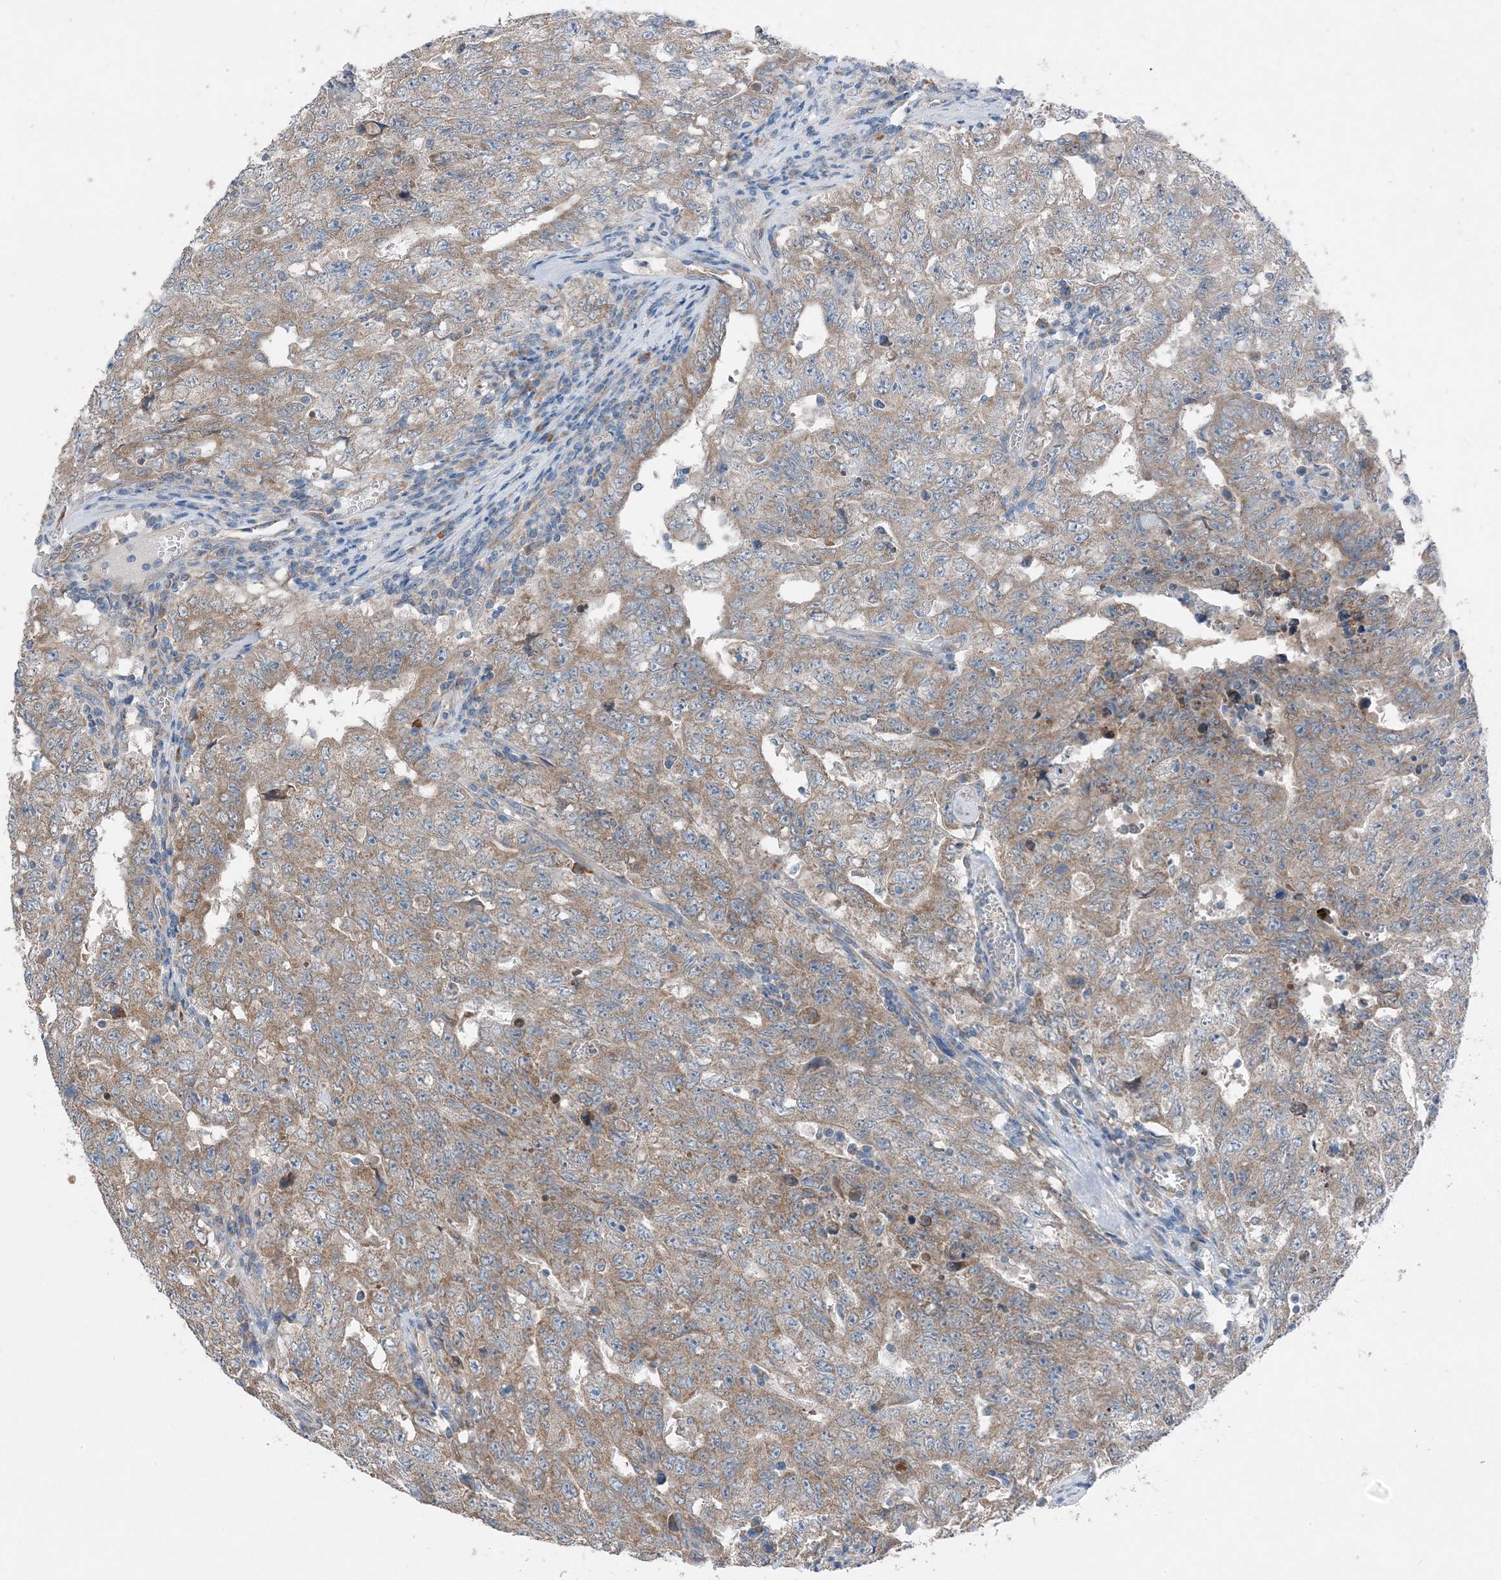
{"staining": {"intensity": "weak", "quantity": ">75%", "location": "cytoplasmic/membranous"}, "tissue": "testis cancer", "cell_type": "Tumor cells", "image_type": "cancer", "snomed": [{"axis": "morphology", "description": "Carcinoma, Embryonal, NOS"}, {"axis": "topography", "description": "Testis"}], "caption": "Protein expression by IHC demonstrates weak cytoplasmic/membranous expression in about >75% of tumor cells in testis embryonal carcinoma.", "gene": "DHX30", "patient": {"sex": "male", "age": 26}}